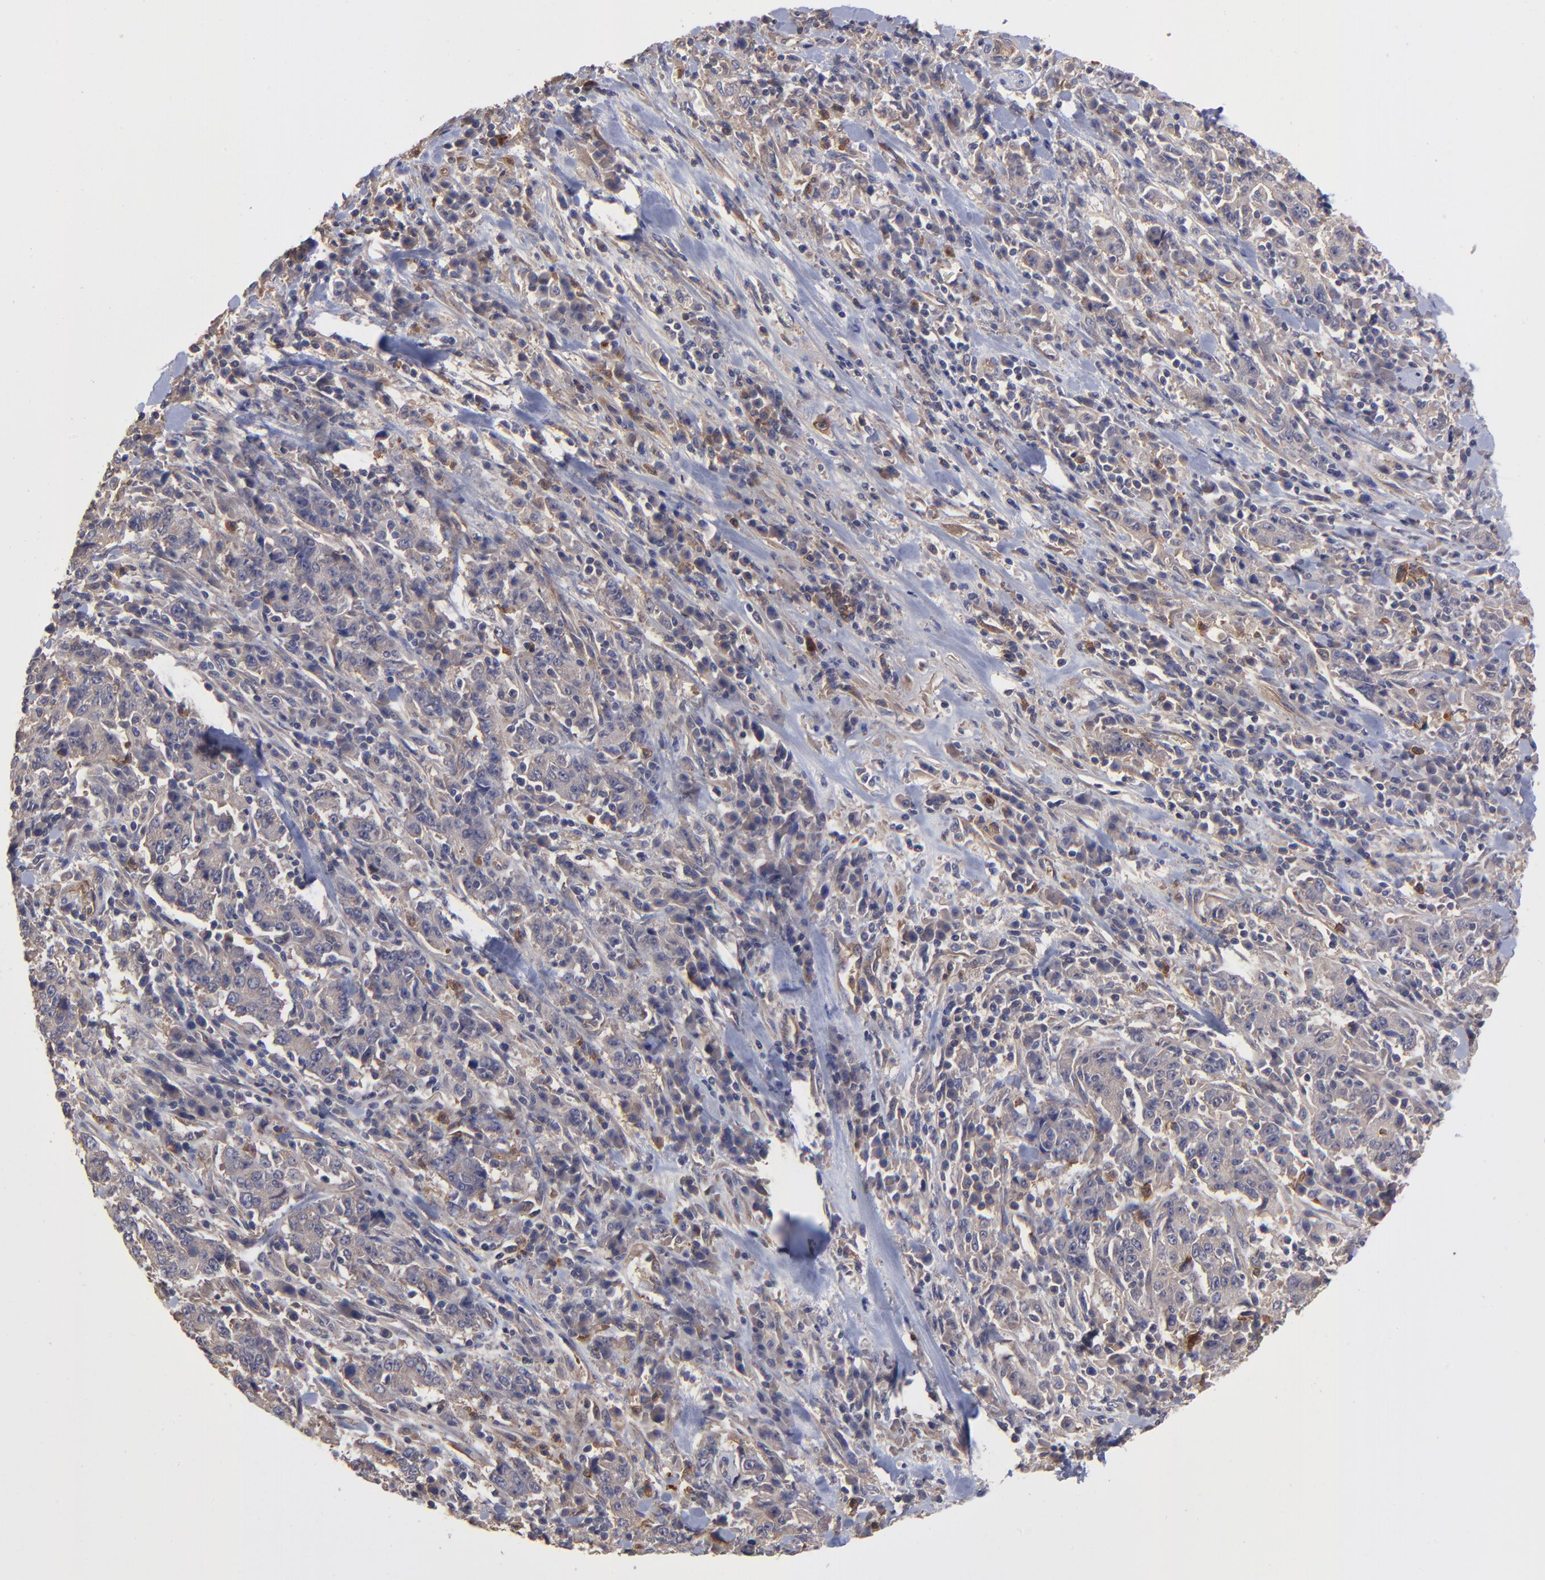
{"staining": {"intensity": "weak", "quantity": "25%-75%", "location": "cytoplasmic/membranous"}, "tissue": "stomach cancer", "cell_type": "Tumor cells", "image_type": "cancer", "snomed": [{"axis": "morphology", "description": "Normal tissue, NOS"}, {"axis": "morphology", "description": "Adenocarcinoma, NOS"}, {"axis": "topography", "description": "Stomach, upper"}, {"axis": "topography", "description": "Stomach"}], "caption": "This photomicrograph exhibits immunohistochemistry (IHC) staining of human stomach adenocarcinoma, with low weak cytoplasmic/membranous staining in about 25%-75% of tumor cells.", "gene": "ASB7", "patient": {"sex": "male", "age": 59}}